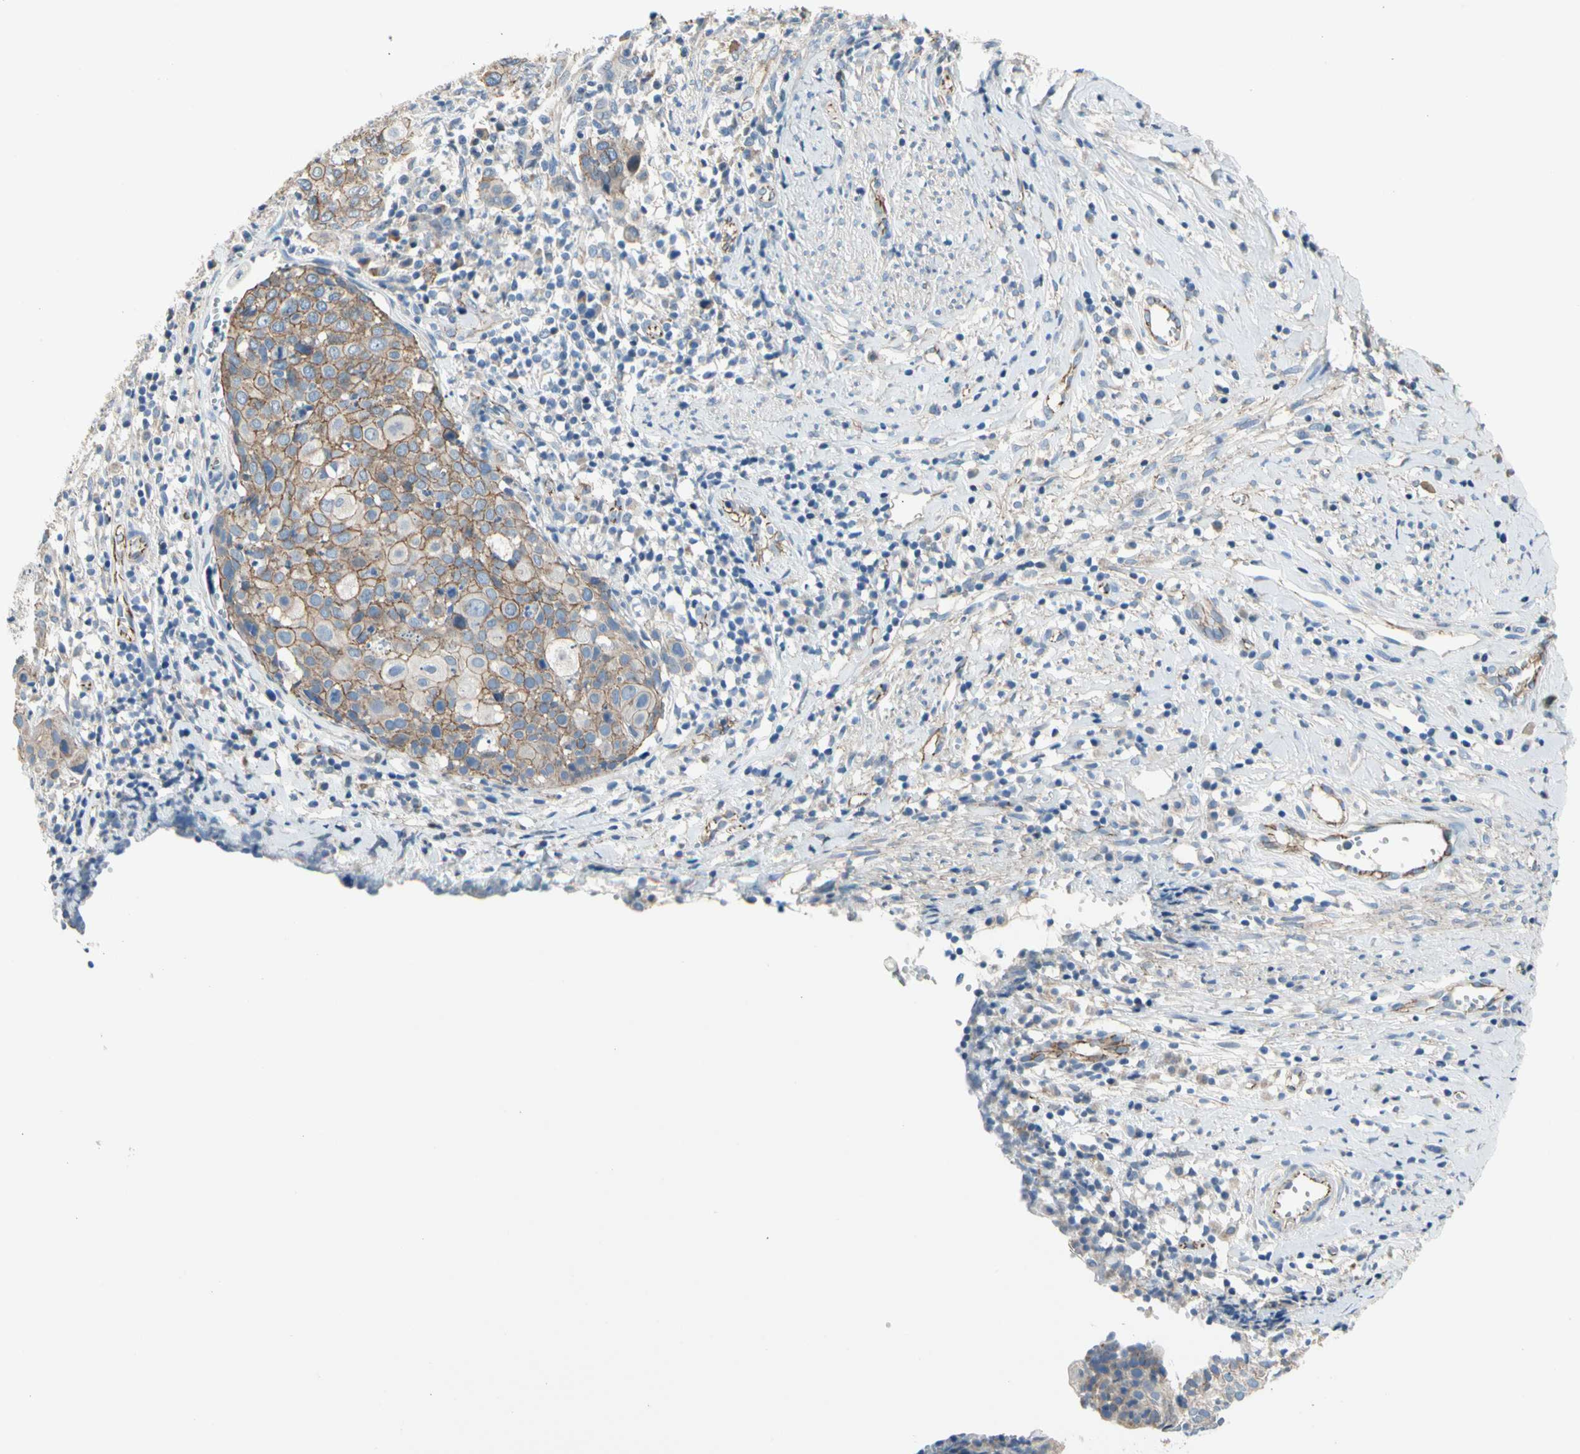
{"staining": {"intensity": "weak", "quantity": "25%-75%", "location": "cytoplasmic/membranous"}, "tissue": "cervical cancer", "cell_type": "Tumor cells", "image_type": "cancer", "snomed": [{"axis": "morphology", "description": "Squamous cell carcinoma, NOS"}, {"axis": "topography", "description": "Cervix"}], "caption": "This photomicrograph demonstrates cervical cancer (squamous cell carcinoma) stained with immunohistochemistry (IHC) to label a protein in brown. The cytoplasmic/membranous of tumor cells show weak positivity for the protein. Nuclei are counter-stained blue.", "gene": "LGR6", "patient": {"sex": "female", "age": 40}}